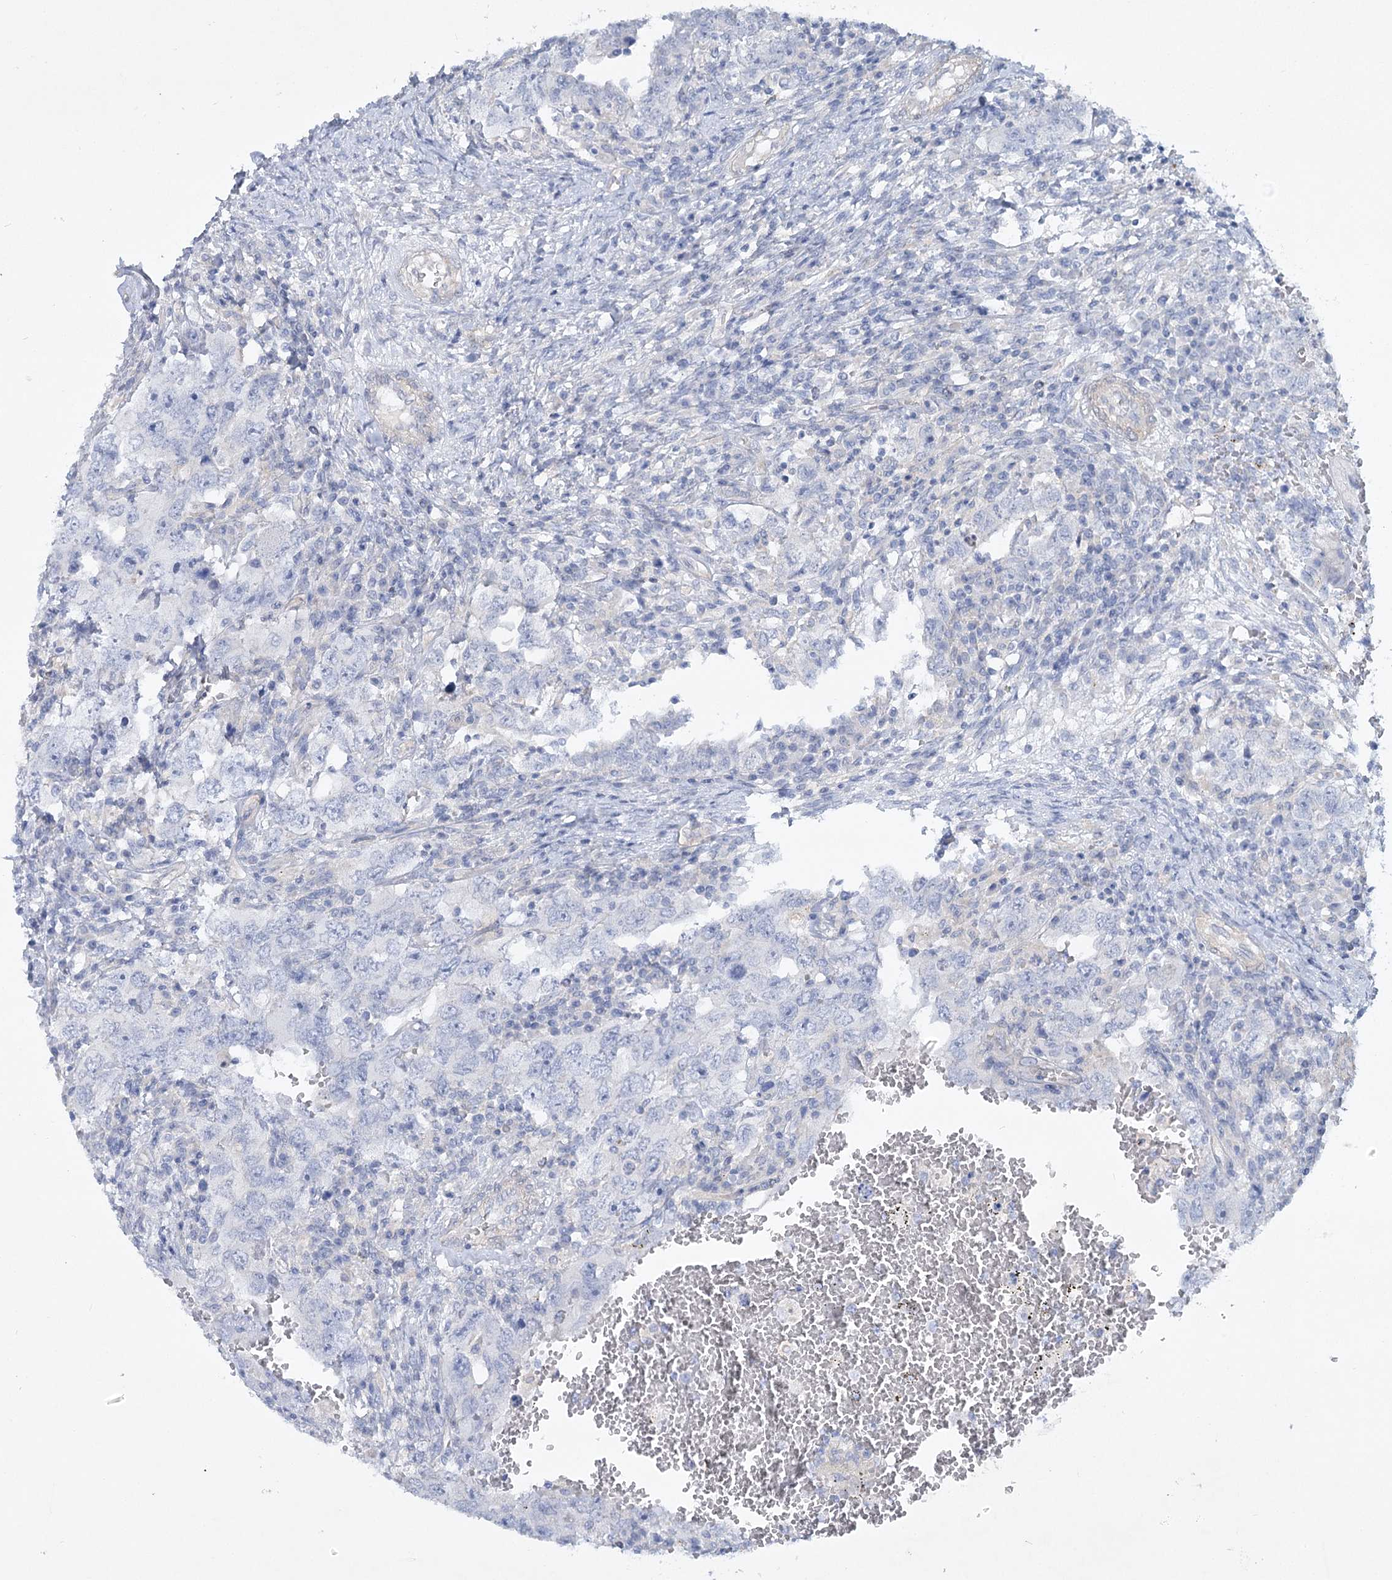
{"staining": {"intensity": "negative", "quantity": "none", "location": "none"}, "tissue": "testis cancer", "cell_type": "Tumor cells", "image_type": "cancer", "snomed": [{"axis": "morphology", "description": "Carcinoma, Embryonal, NOS"}, {"axis": "topography", "description": "Testis"}], "caption": "There is no significant positivity in tumor cells of testis embryonal carcinoma.", "gene": "AAMDC", "patient": {"sex": "male", "age": 26}}